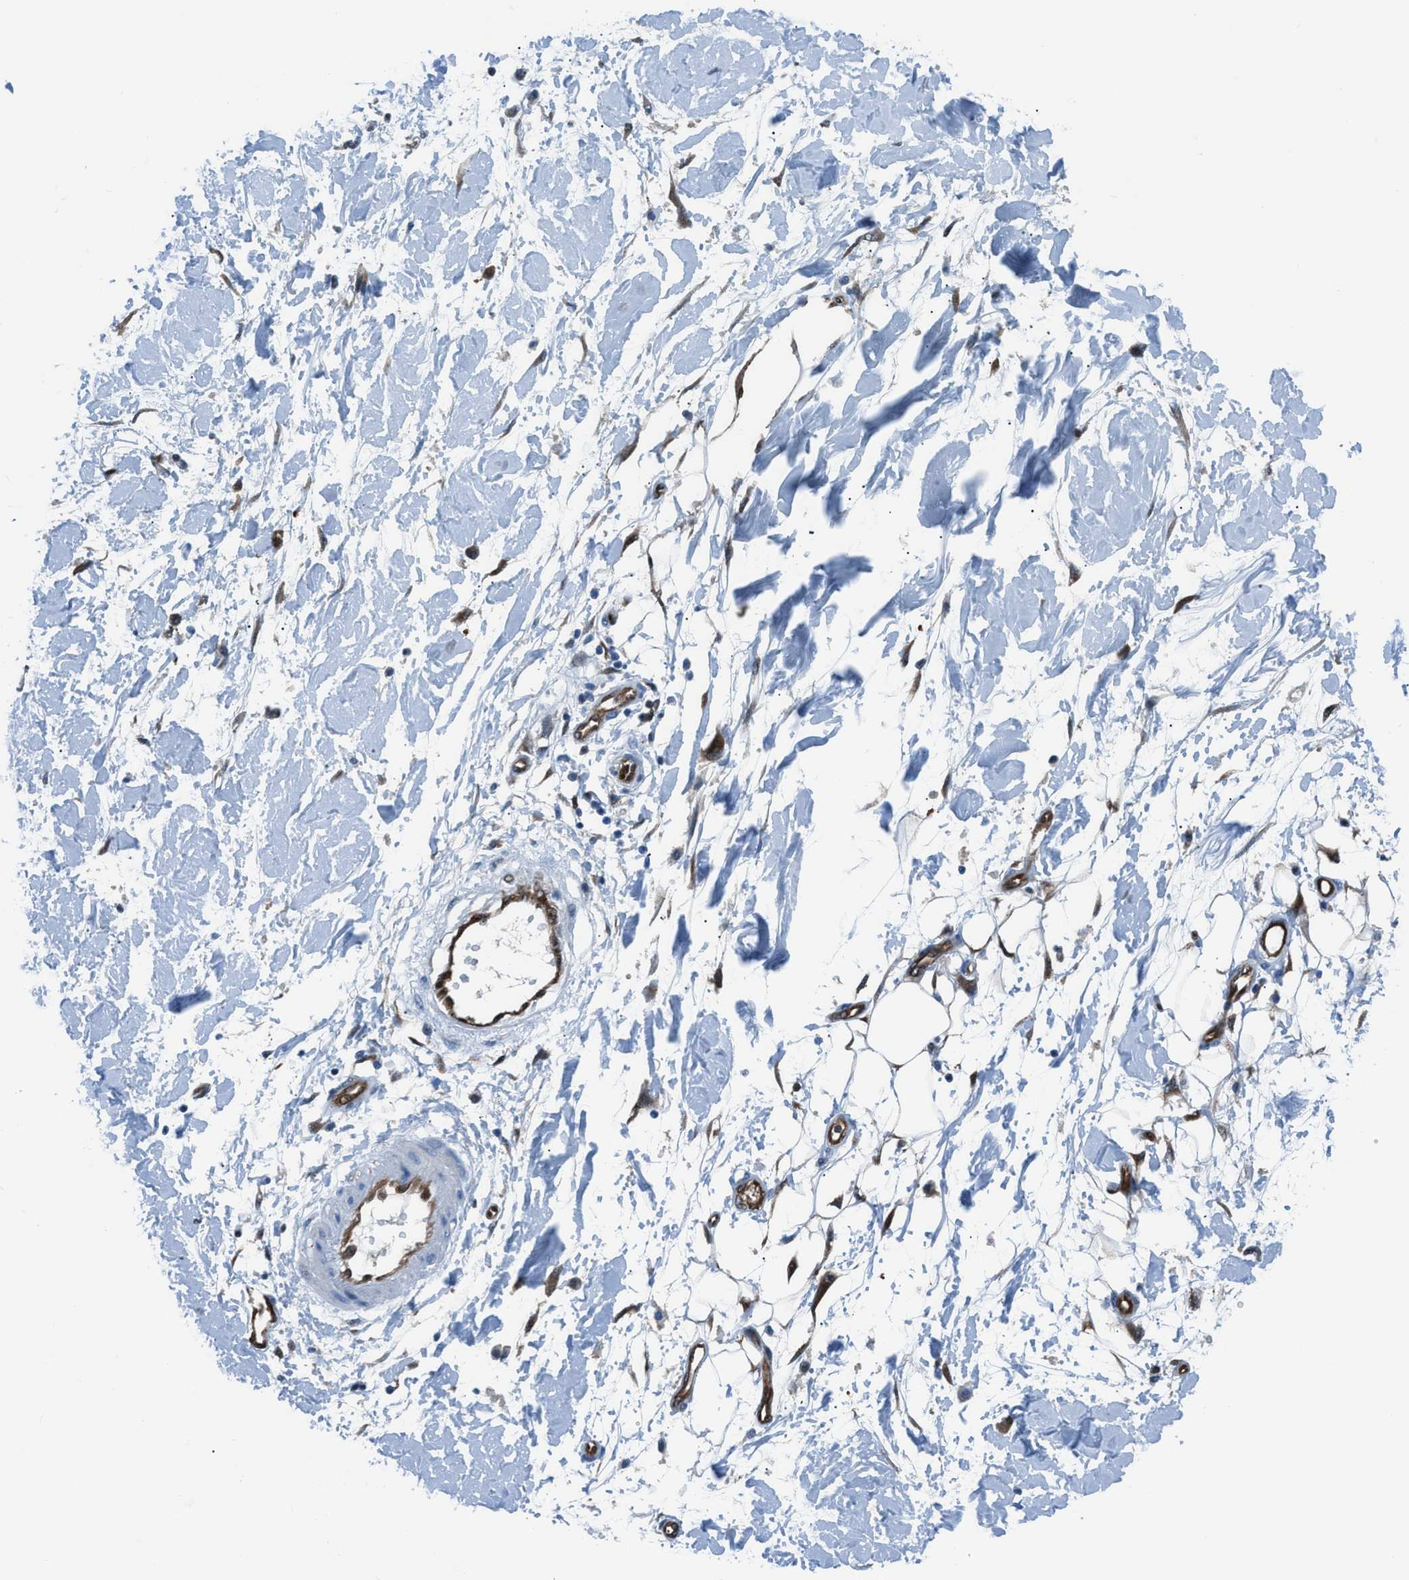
{"staining": {"intensity": "negative", "quantity": "none", "location": "none"}, "tissue": "adipose tissue", "cell_type": "Adipocytes", "image_type": "normal", "snomed": [{"axis": "morphology", "description": "Normal tissue, NOS"}, {"axis": "morphology", "description": "Squamous cell carcinoma, NOS"}, {"axis": "topography", "description": "Skin"}, {"axis": "topography", "description": "Peripheral nerve tissue"}], "caption": "The histopathology image demonstrates no staining of adipocytes in unremarkable adipose tissue.", "gene": "YWHAE", "patient": {"sex": "male", "age": 83}}